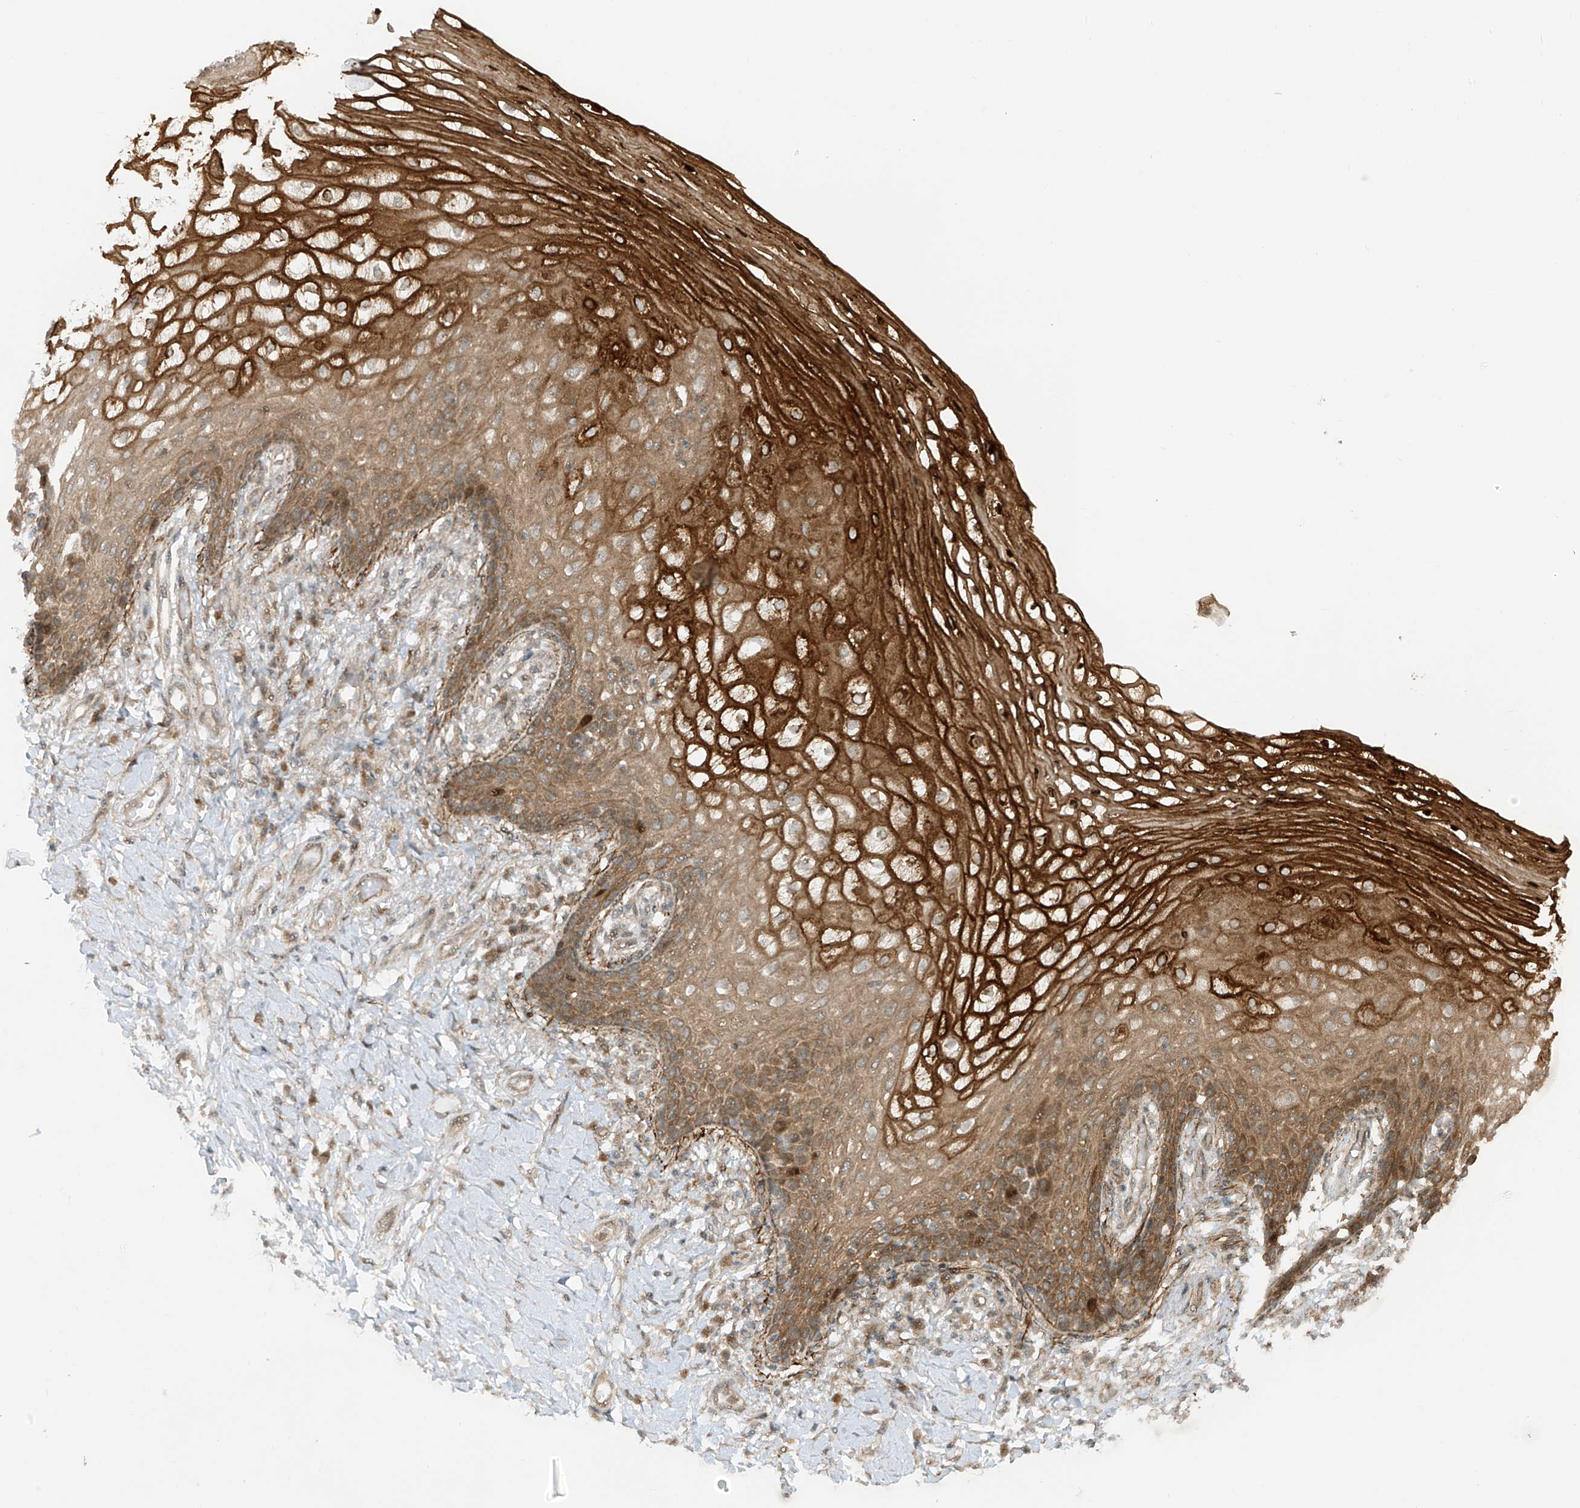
{"staining": {"intensity": "strong", "quantity": ">75%", "location": "cytoplasmic/membranous"}, "tissue": "vagina", "cell_type": "Squamous epithelial cells", "image_type": "normal", "snomed": [{"axis": "morphology", "description": "Normal tissue, NOS"}, {"axis": "topography", "description": "Vagina"}], "caption": "Immunohistochemical staining of unremarkable human vagina demonstrates strong cytoplasmic/membranous protein staining in approximately >75% of squamous epithelial cells. (DAB (3,3'-diaminobenzidine) IHC, brown staining for protein, blue staining for nuclei).", "gene": "PDE11A", "patient": {"sex": "female", "age": 60}}